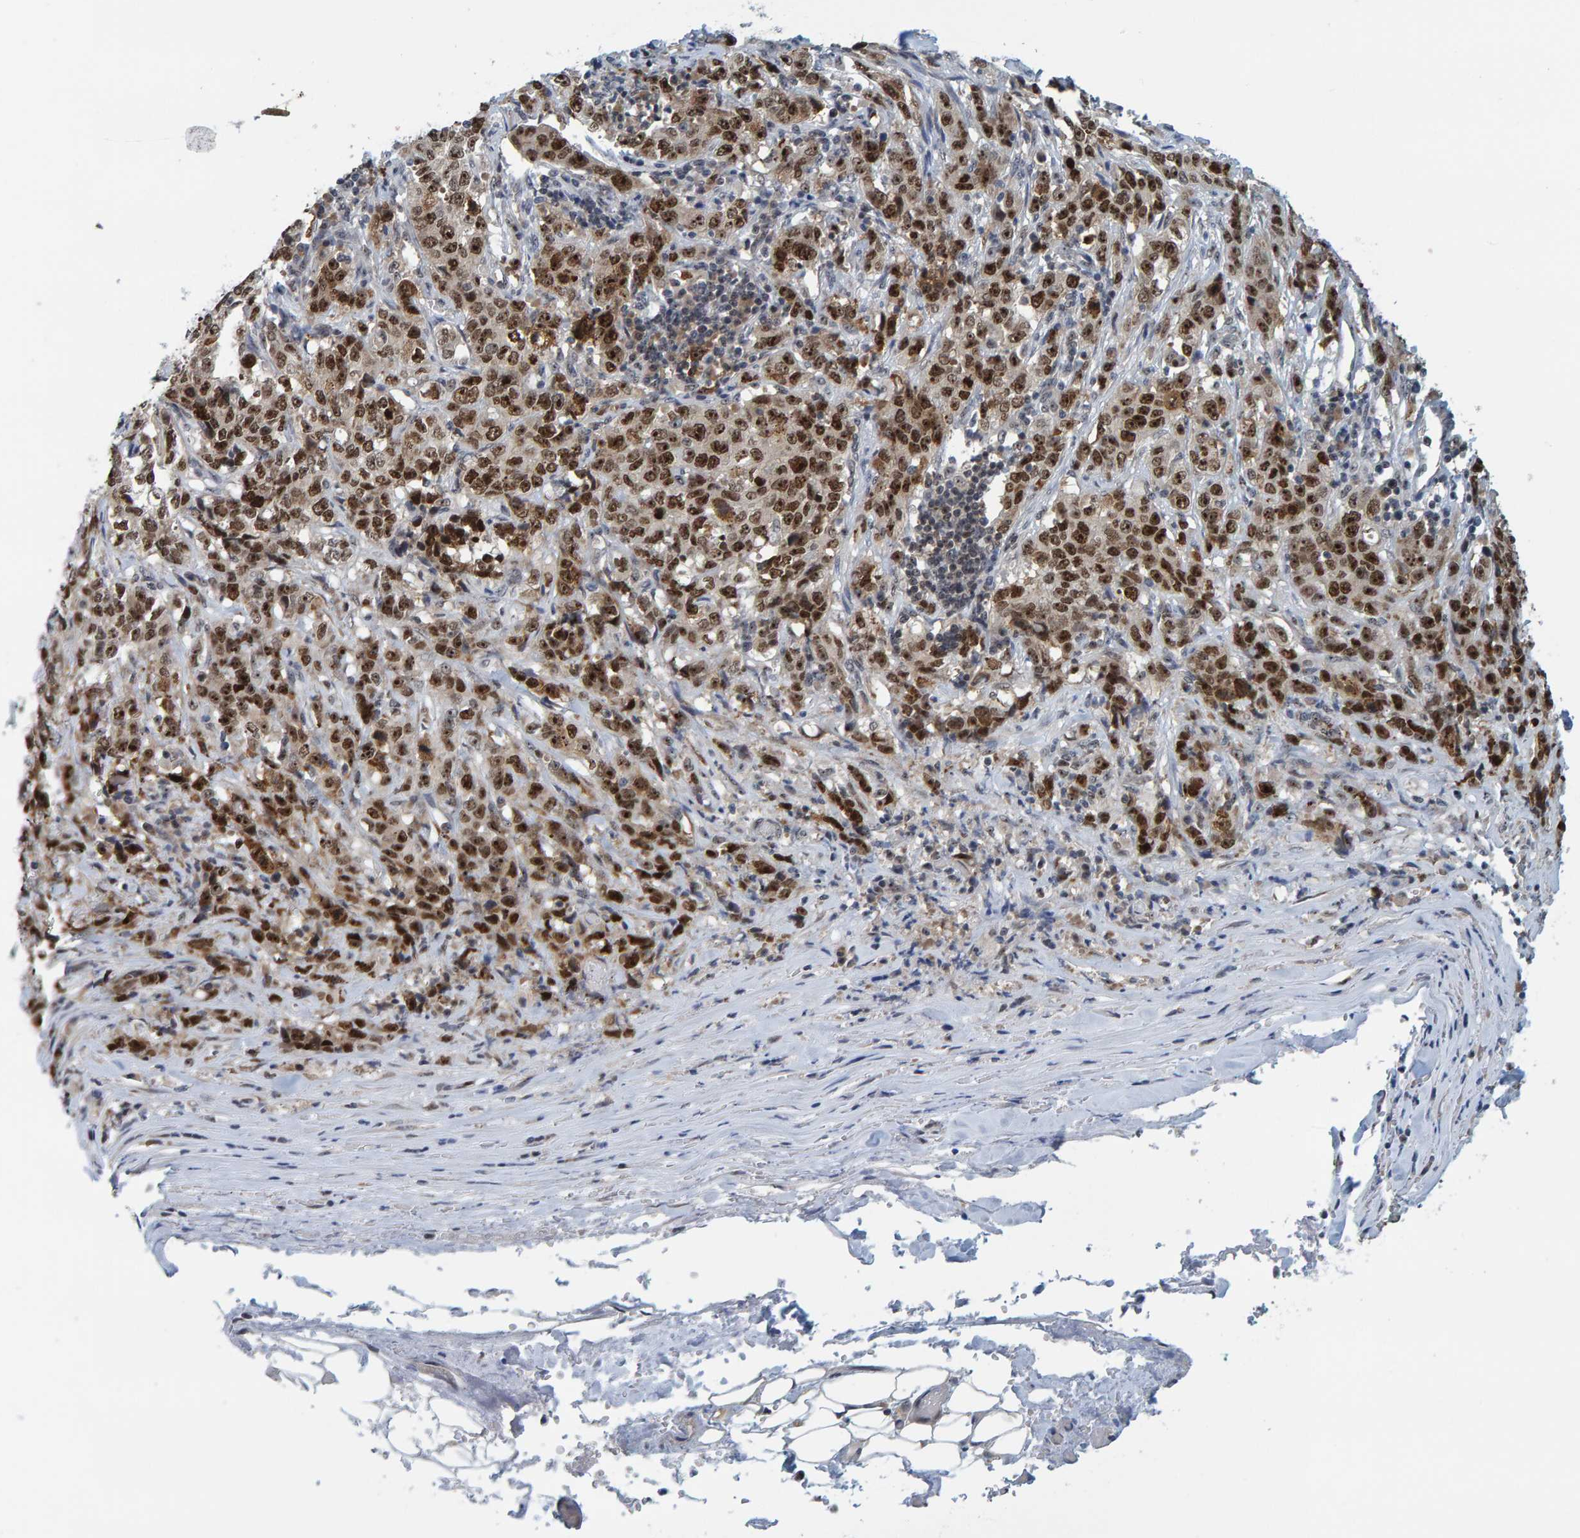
{"staining": {"intensity": "strong", "quantity": ">75%", "location": "nuclear"}, "tissue": "stomach cancer", "cell_type": "Tumor cells", "image_type": "cancer", "snomed": [{"axis": "morphology", "description": "Adenocarcinoma, NOS"}, {"axis": "topography", "description": "Stomach"}], "caption": "DAB (3,3'-diaminobenzidine) immunohistochemical staining of human adenocarcinoma (stomach) exhibits strong nuclear protein expression in approximately >75% of tumor cells.", "gene": "POLR1E", "patient": {"sex": "male", "age": 48}}